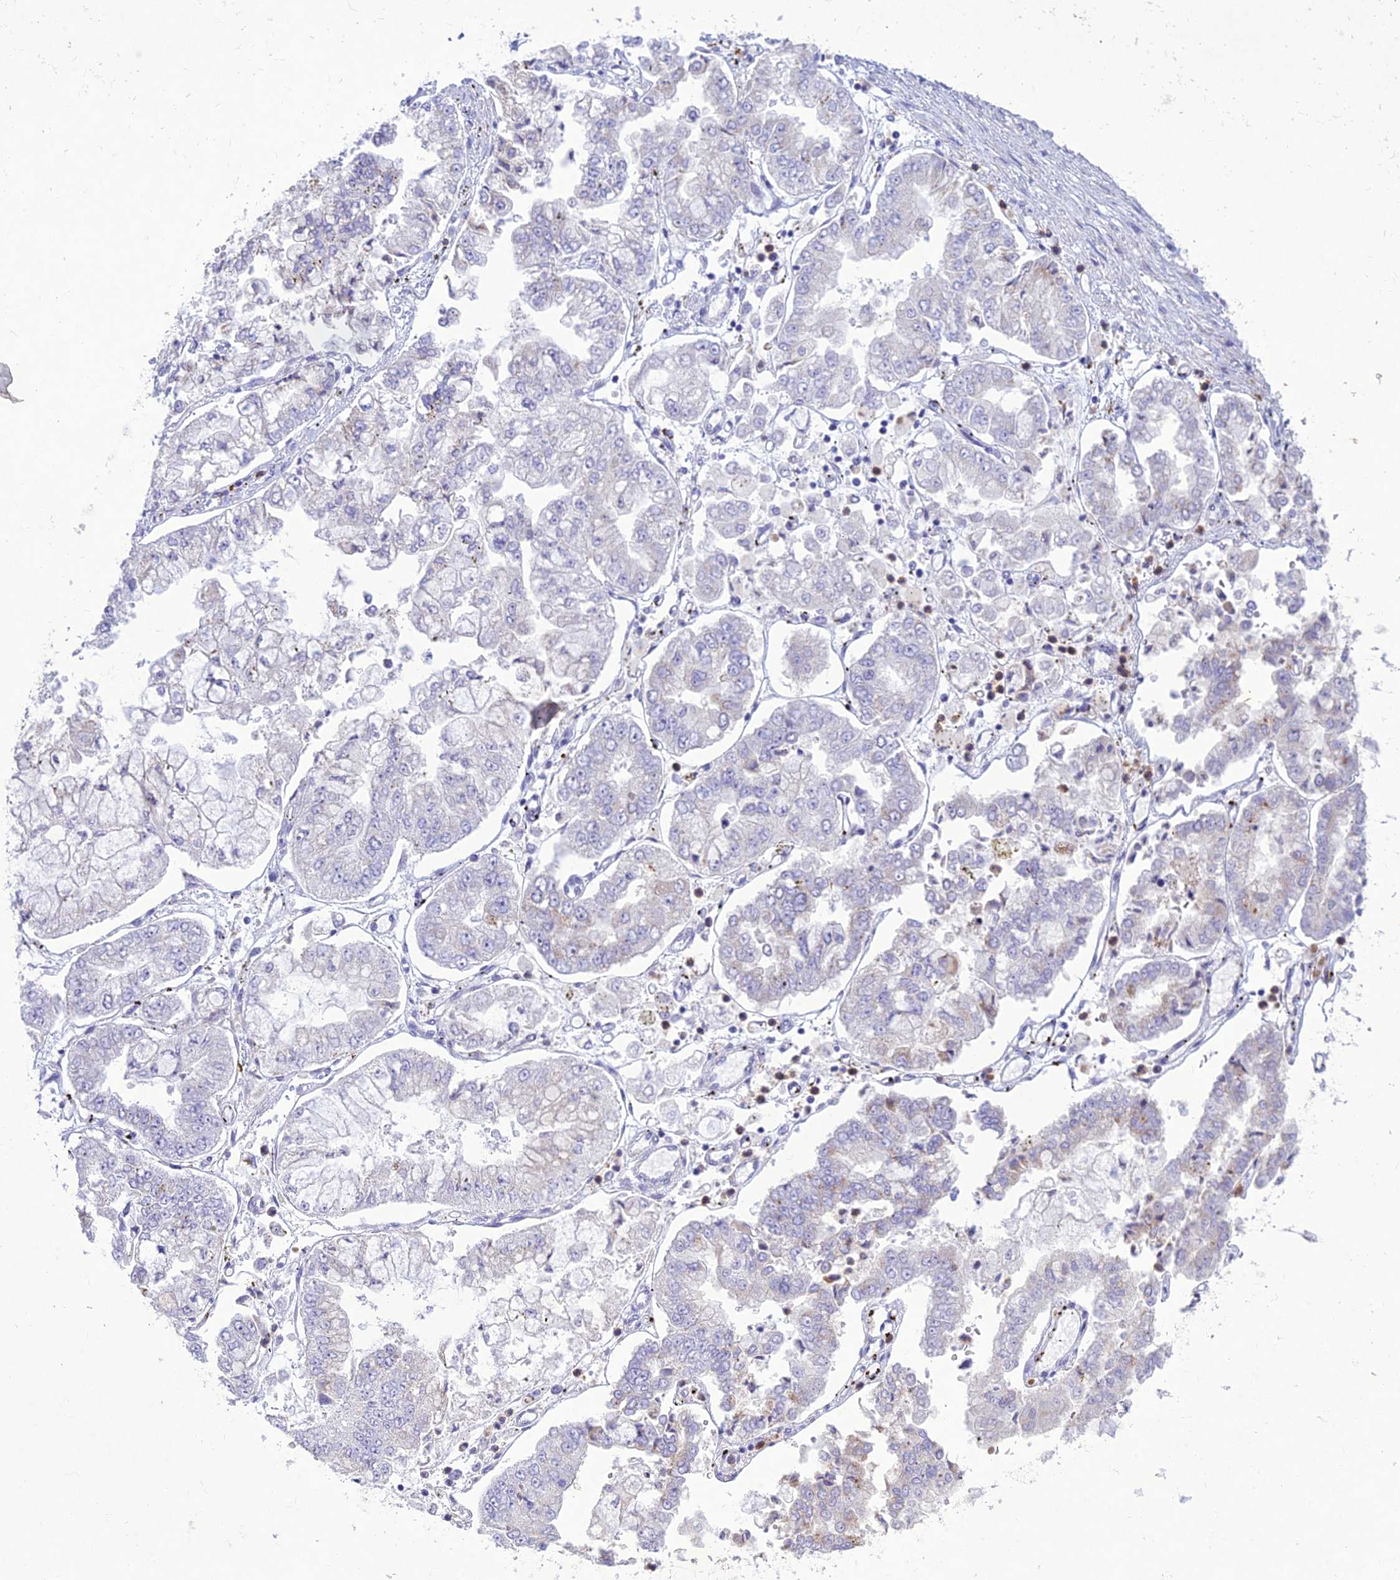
{"staining": {"intensity": "negative", "quantity": "none", "location": "none"}, "tissue": "stomach cancer", "cell_type": "Tumor cells", "image_type": "cancer", "snomed": [{"axis": "morphology", "description": "Adenocarcinoma, NOS"}, {"axis": "topography", "description": "Stomach"}], "caption": "IHC of human adenocarcinoma (stomach) displays no positivity in tumor cells. The staining is performed using DAB brown chromogen with nuclei counter-stained in using hematoxylin.", "gene": "SLC13A5", "patient": {"sex": "male", "age": 76}}